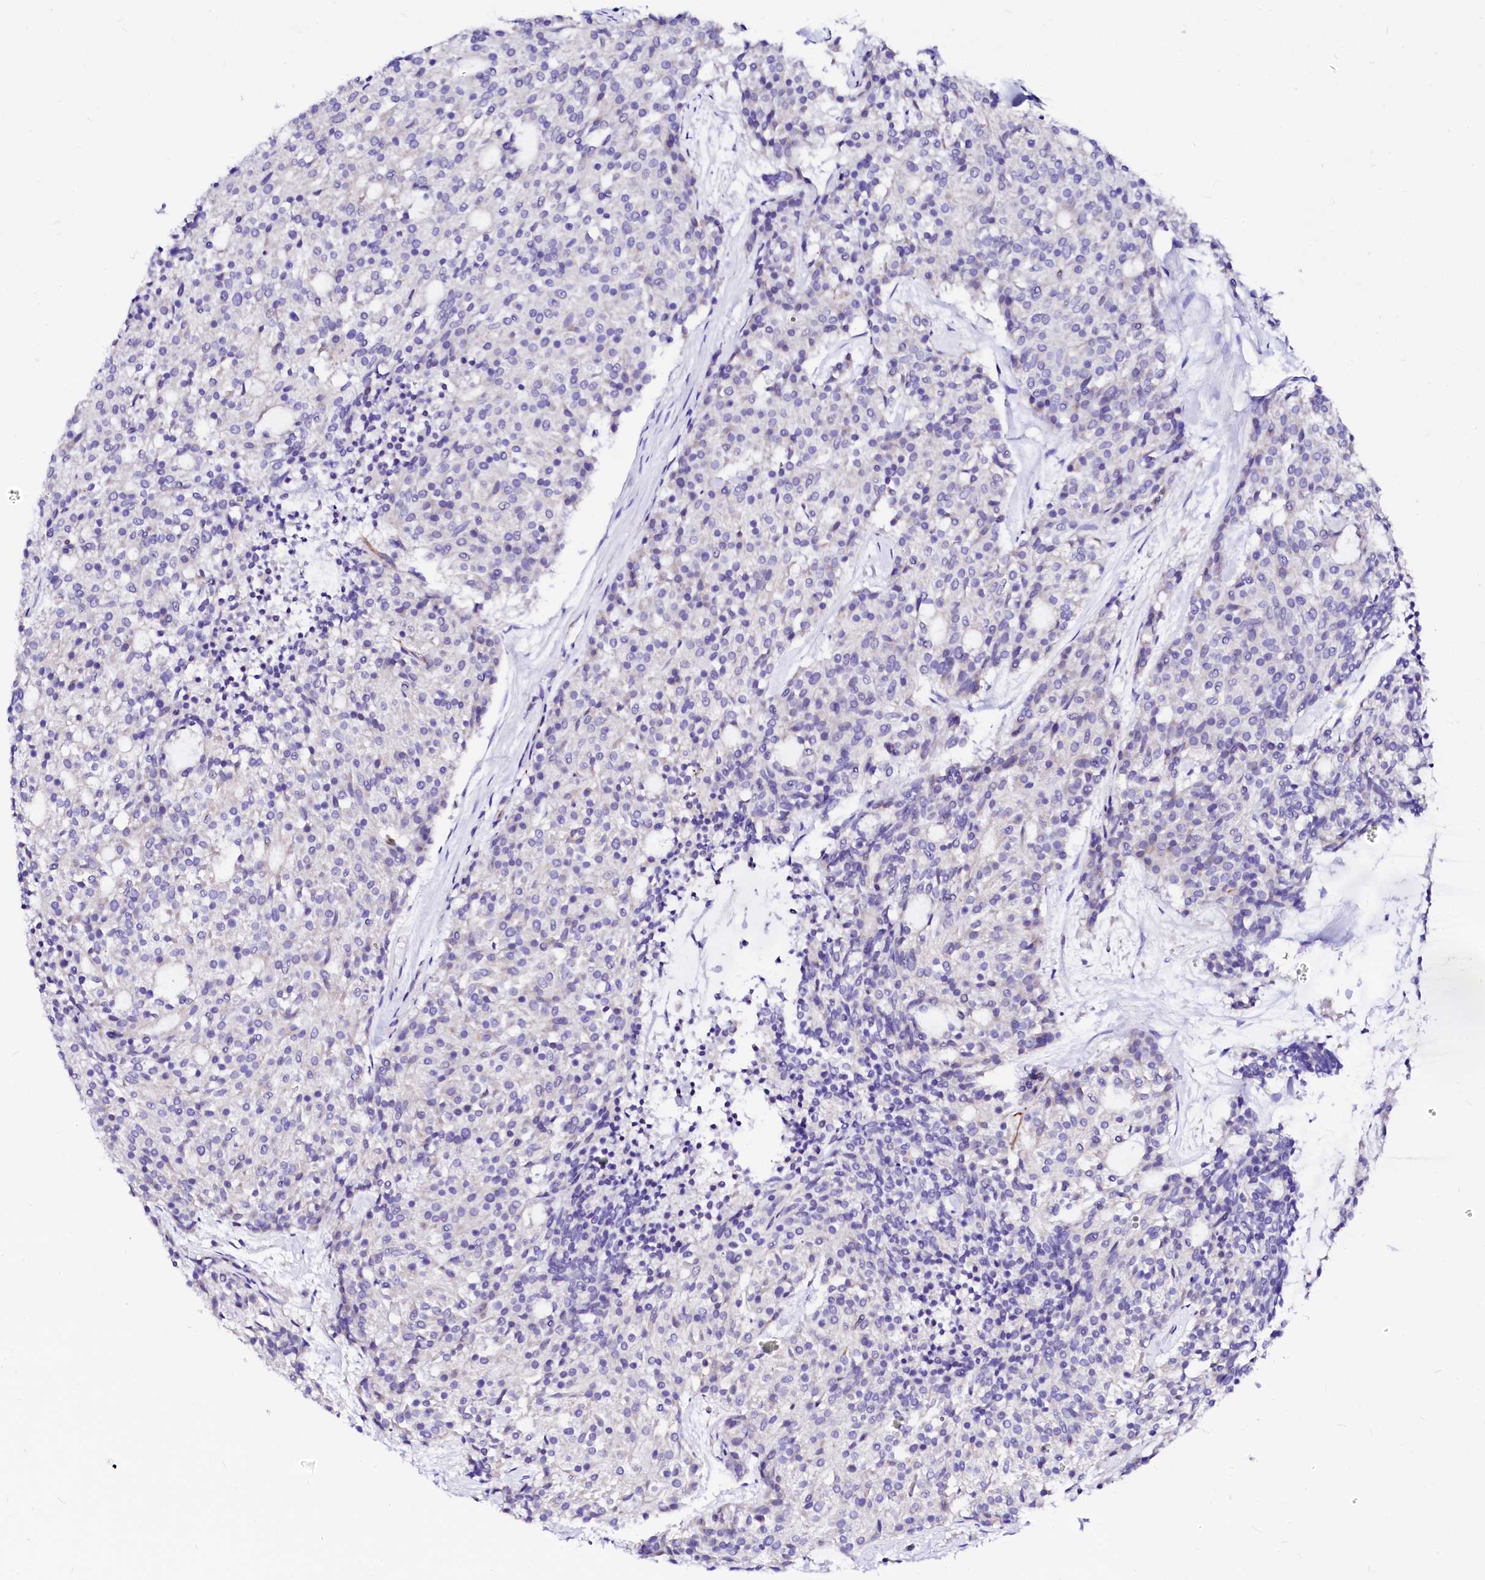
{"staining": {"intensity": "negative", "quantity": "none", "location": "none"}, "tissue": "carcinoid", "cell_type": "Tumor cells", "image_type": "cancer", "snomed": [{"axis": "morphology", "description": "Carcinoid, malignant, NOS"}, {"axis": "topography", "description": "Pancreas"}], "caption": "Carcinoid (malignant) was stained to show a protein in brown. There is no significant positivity in tumor cells.", "gene": "SFR1", "patient": {"sex": "female", "age": 54}}